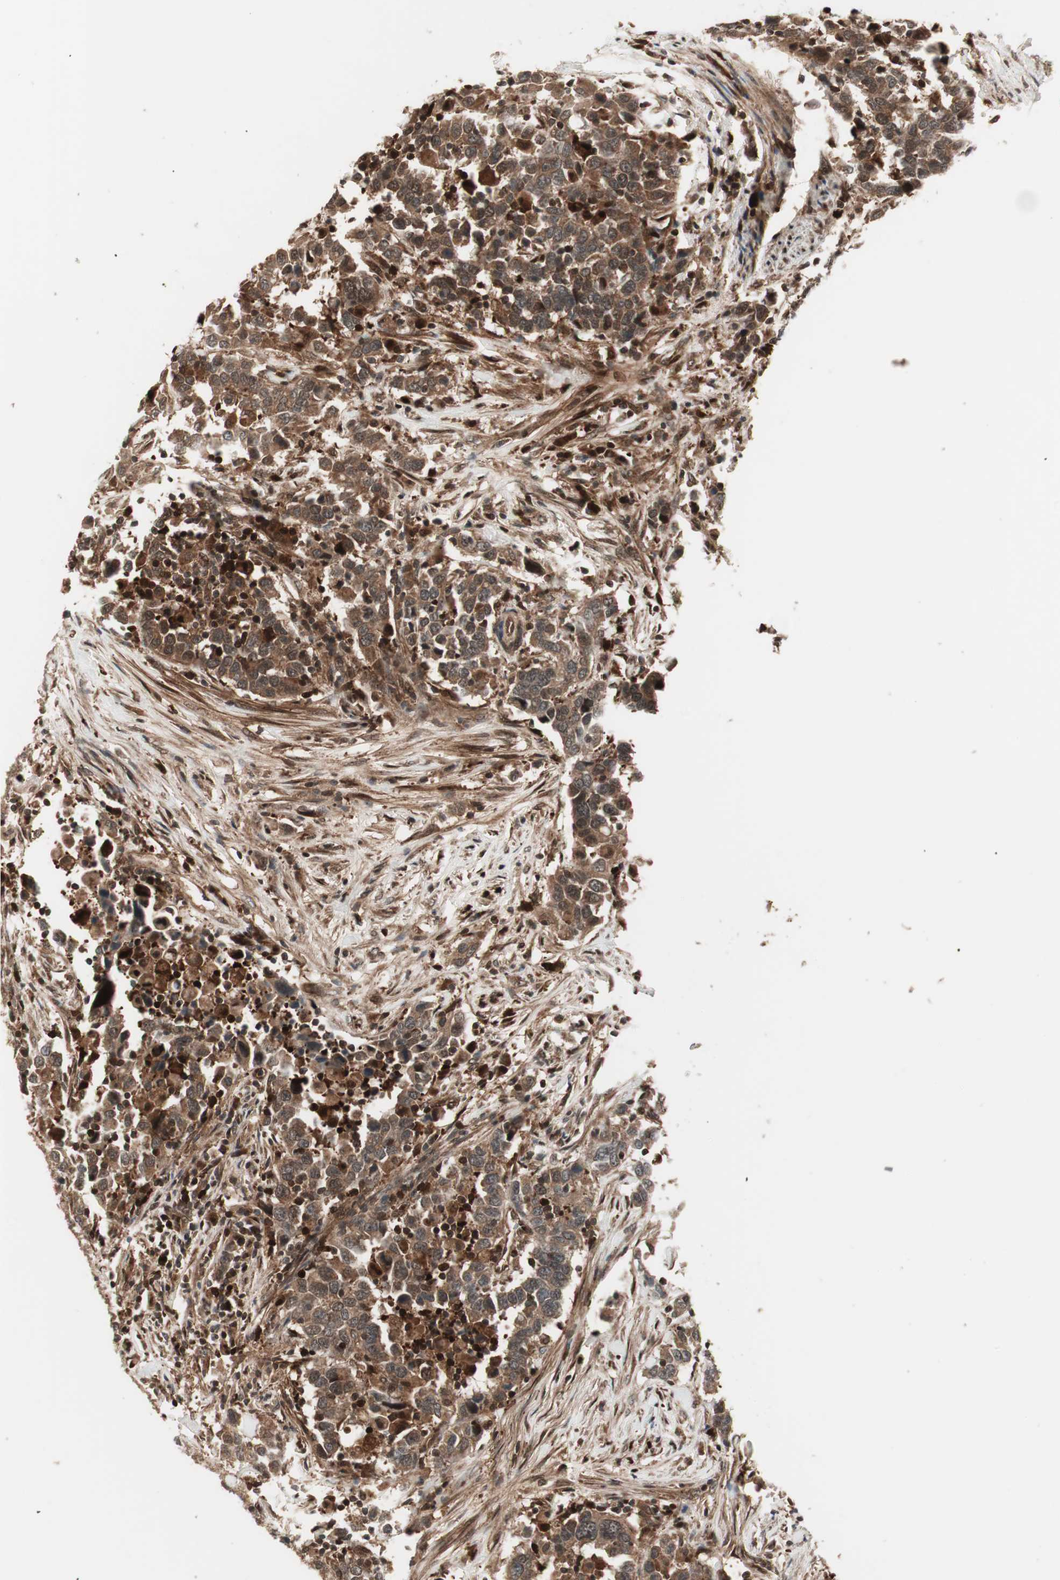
{"staining": {"intensity": "moderate", "quantity": ">75%", "location": "cytoplasmic/membranous"}, "tissue": "urothelial cancer", "cell_type": "Tumor cells", "image_type": "cancer", "snomed": [{"axis": "morphology", "description": "Urothelial carcinoma, High grade"}, {"axis": "topography", "description": "Urinary bladder"}], "caption": "An immunohistochemistry (IHC) micrograph of neoplastic tissue is shown. Protein staining in brown highlights moderate cytoplasmic/membranous positivity in high-grade urothelial carcinoma within tumor cells.", "gene": "PRKG2", "patient": {"sex": "male", "age": 61}}